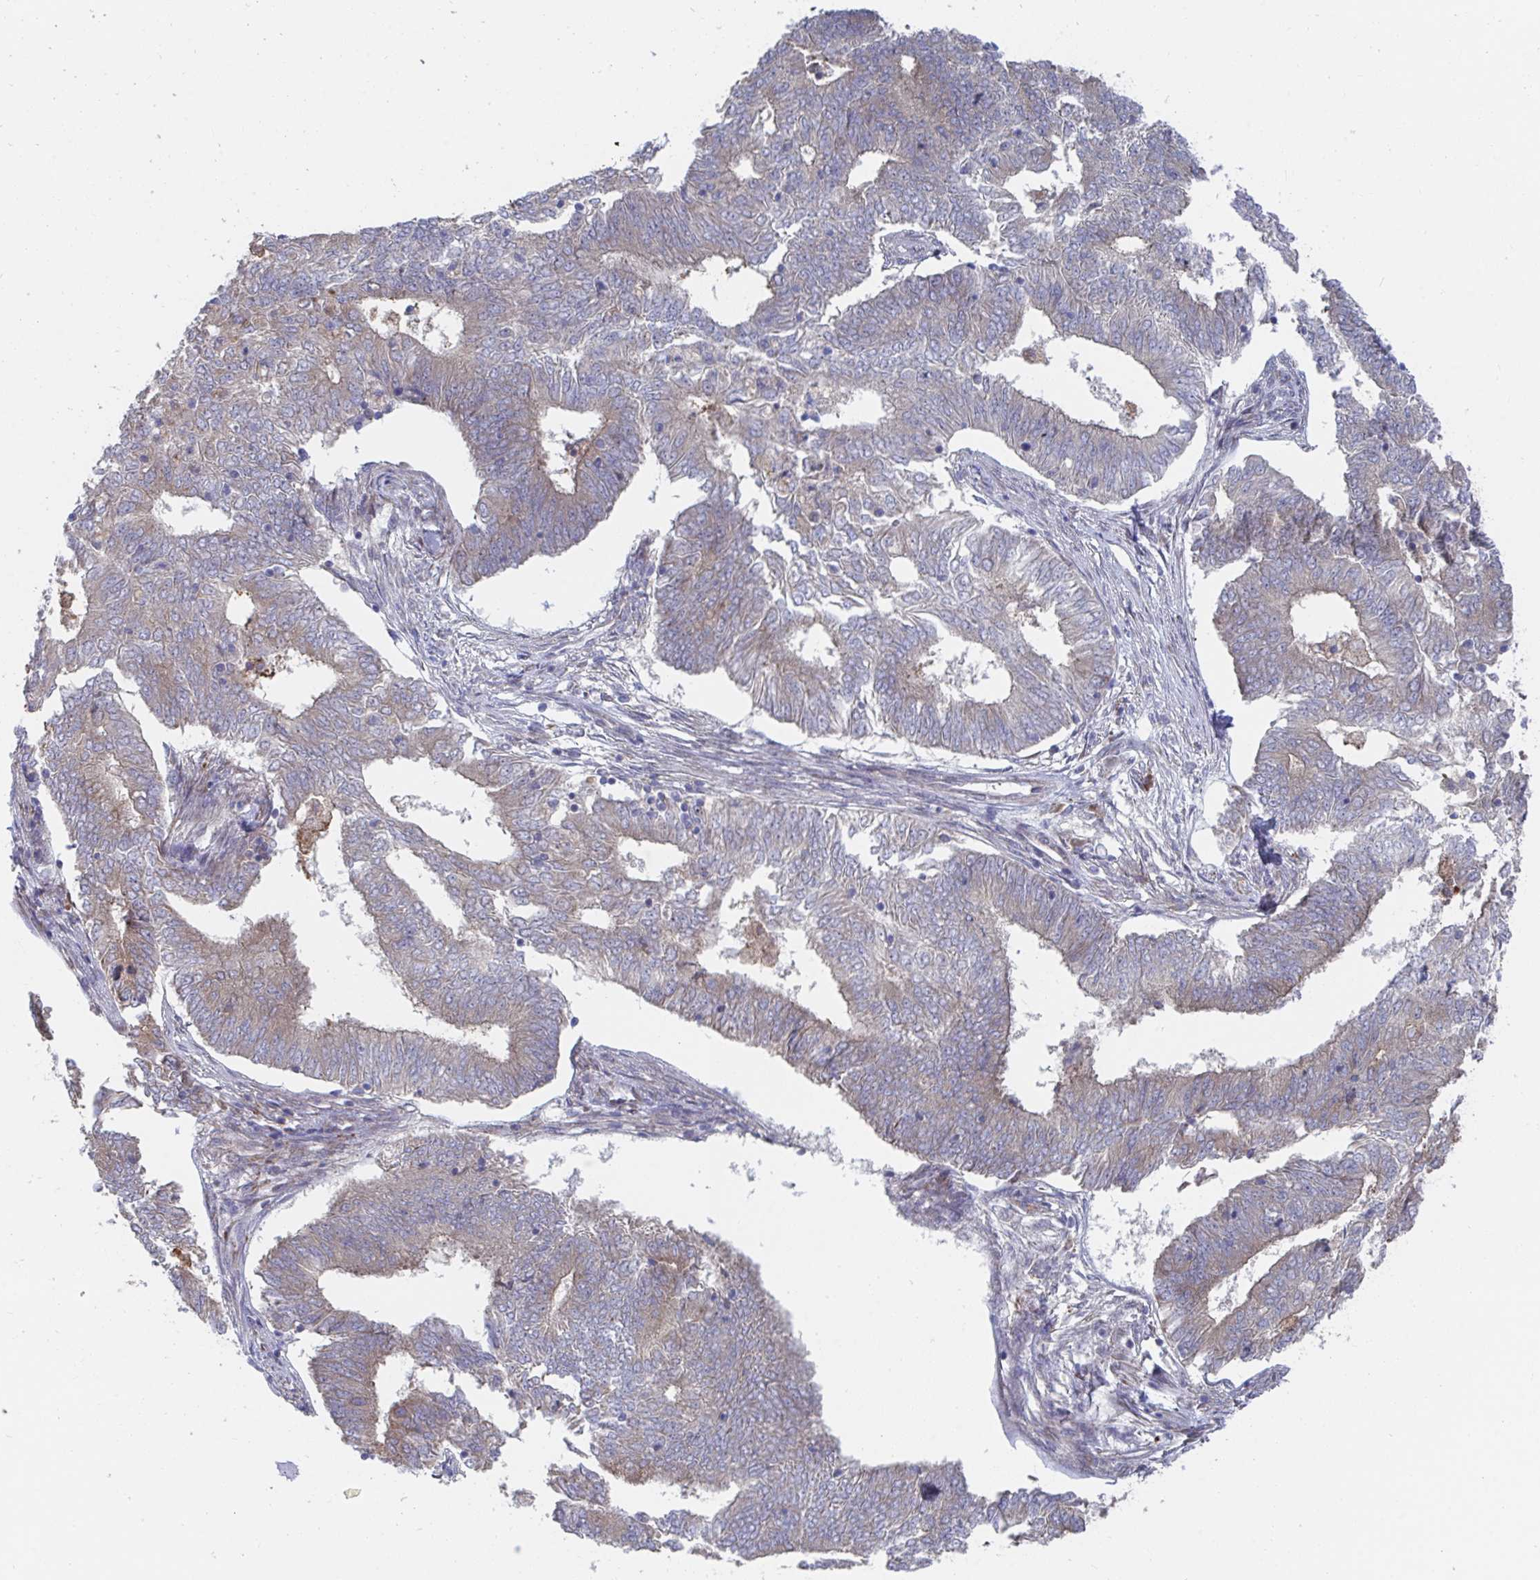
{"staining": {"intensity": "weak", "quantity": "<25%", "location": "cytoplasmic/membranous"}, "tissue": "endometrial cancer", "cell_type": "Tumor cells", "image_type": "cancer", "snomed": [{"axis": "morphology", "description": "Adenocarcinoma, NOS"}, {"axis": "topography", "description": "Endometrium"}], "caption": "This photomicrograph is of endometrial cancer stained with immunohistochemistry (IHC) to label a protein in brown with the nuclei are counter-stained blue. There is no staining in tumor cells. Nuclei are stained in blue.", "gene": "FJX1", "patient": {"sex": "female", "age": 62}}